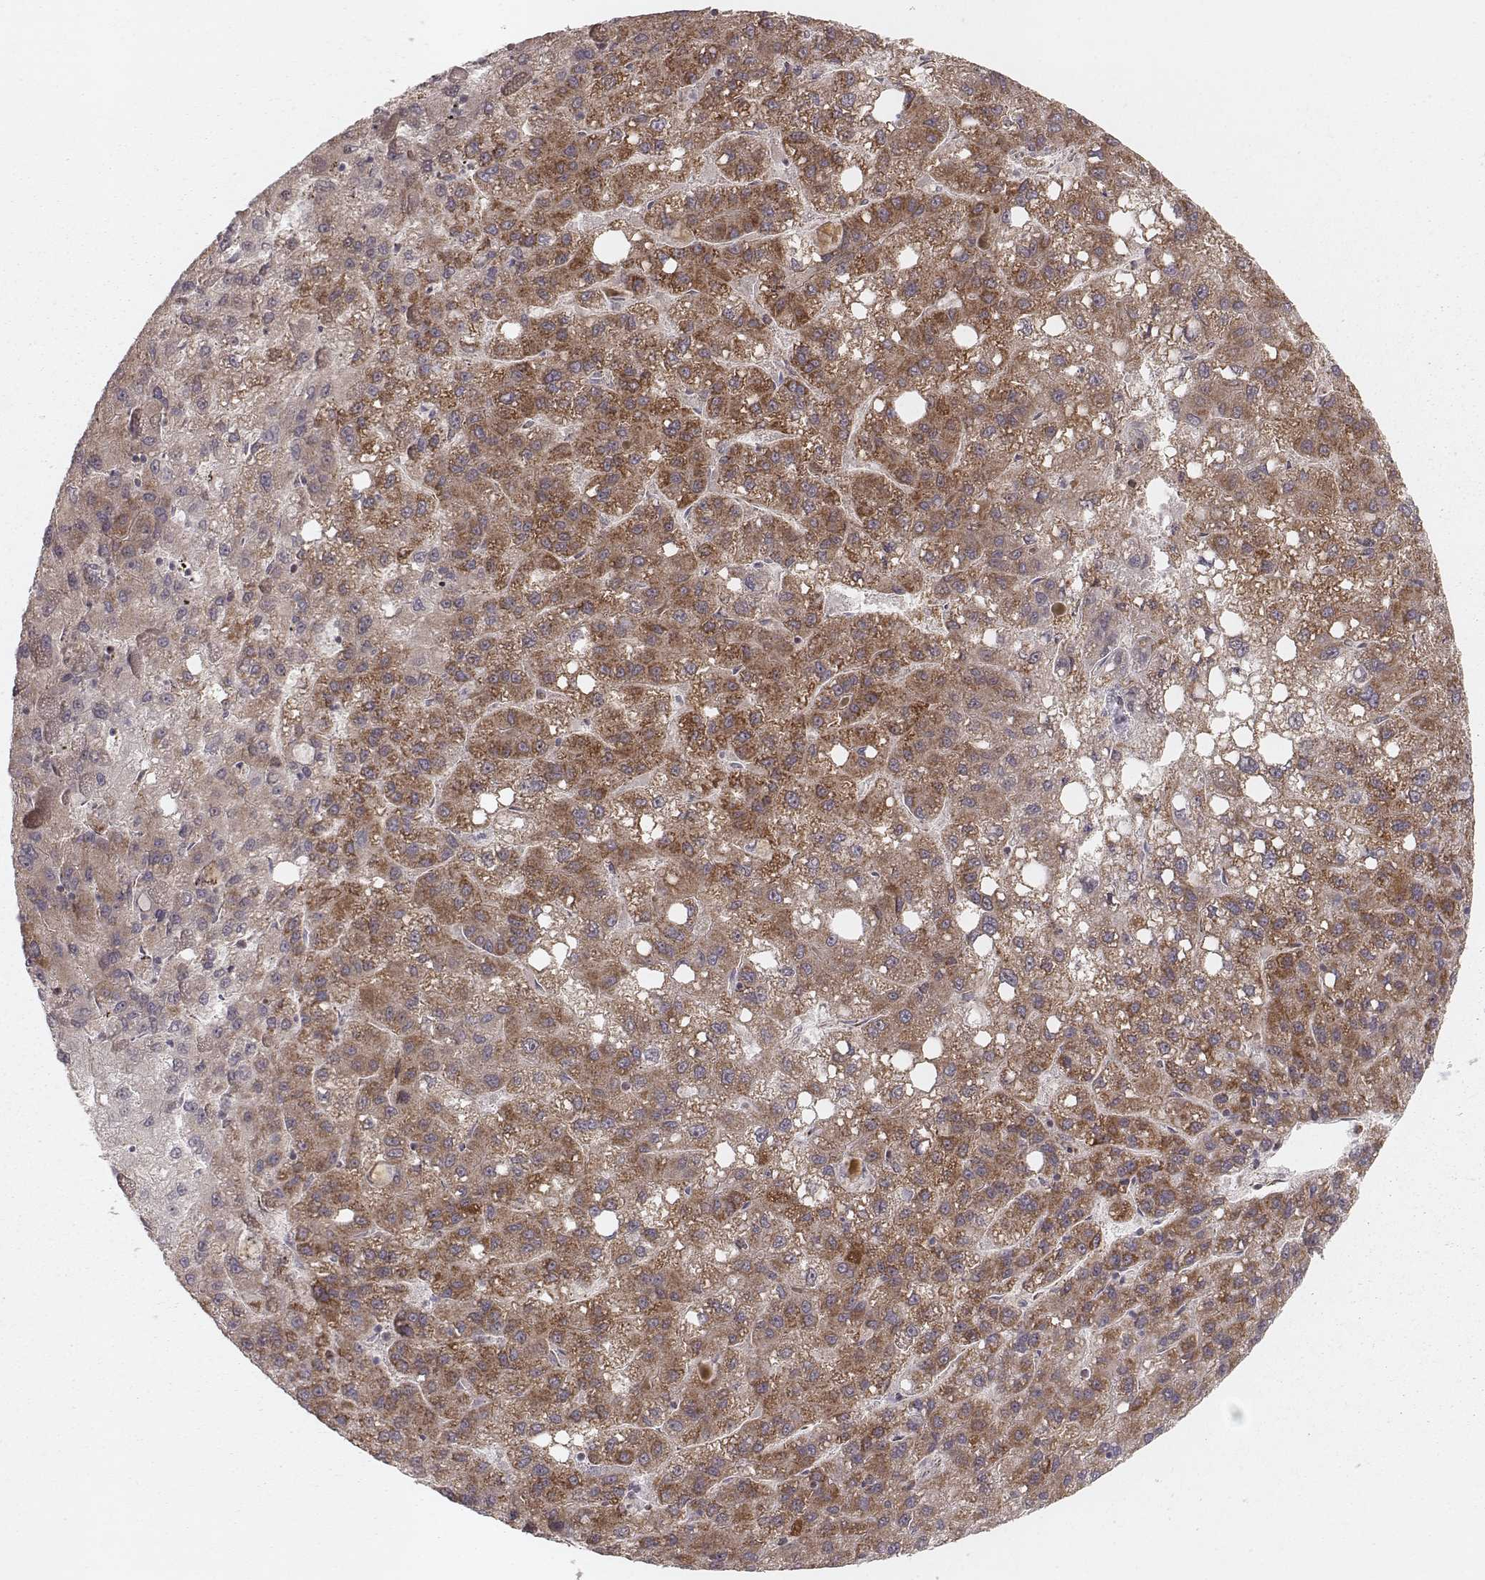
{"staining": {"intensity": "moderate", "quantity": ">75%", "location": "cytoplasmic/membranous"}, "tissue": "liver cancer", "cell_type": "Tumor cells", "image_type": "cancer", "snomed": [{"axis": "morphology", "description": "Carcinoma, Hepatocellular, NOS"}, {"axis": "topography", "description": "Liver"}], "caption": "An immunohistochemistry photomicrograph of neoplastic tissue is shown. Protein staining in brown shows moderate cytoplasmic/membranous positivity in hepatocellular carcinoma (liver) within tumor cells. (Brightfield microscopy of DAB IHC at high magnification).", "gene": "NDUFA7", "patient": {"sex": "female", "age": 82}}